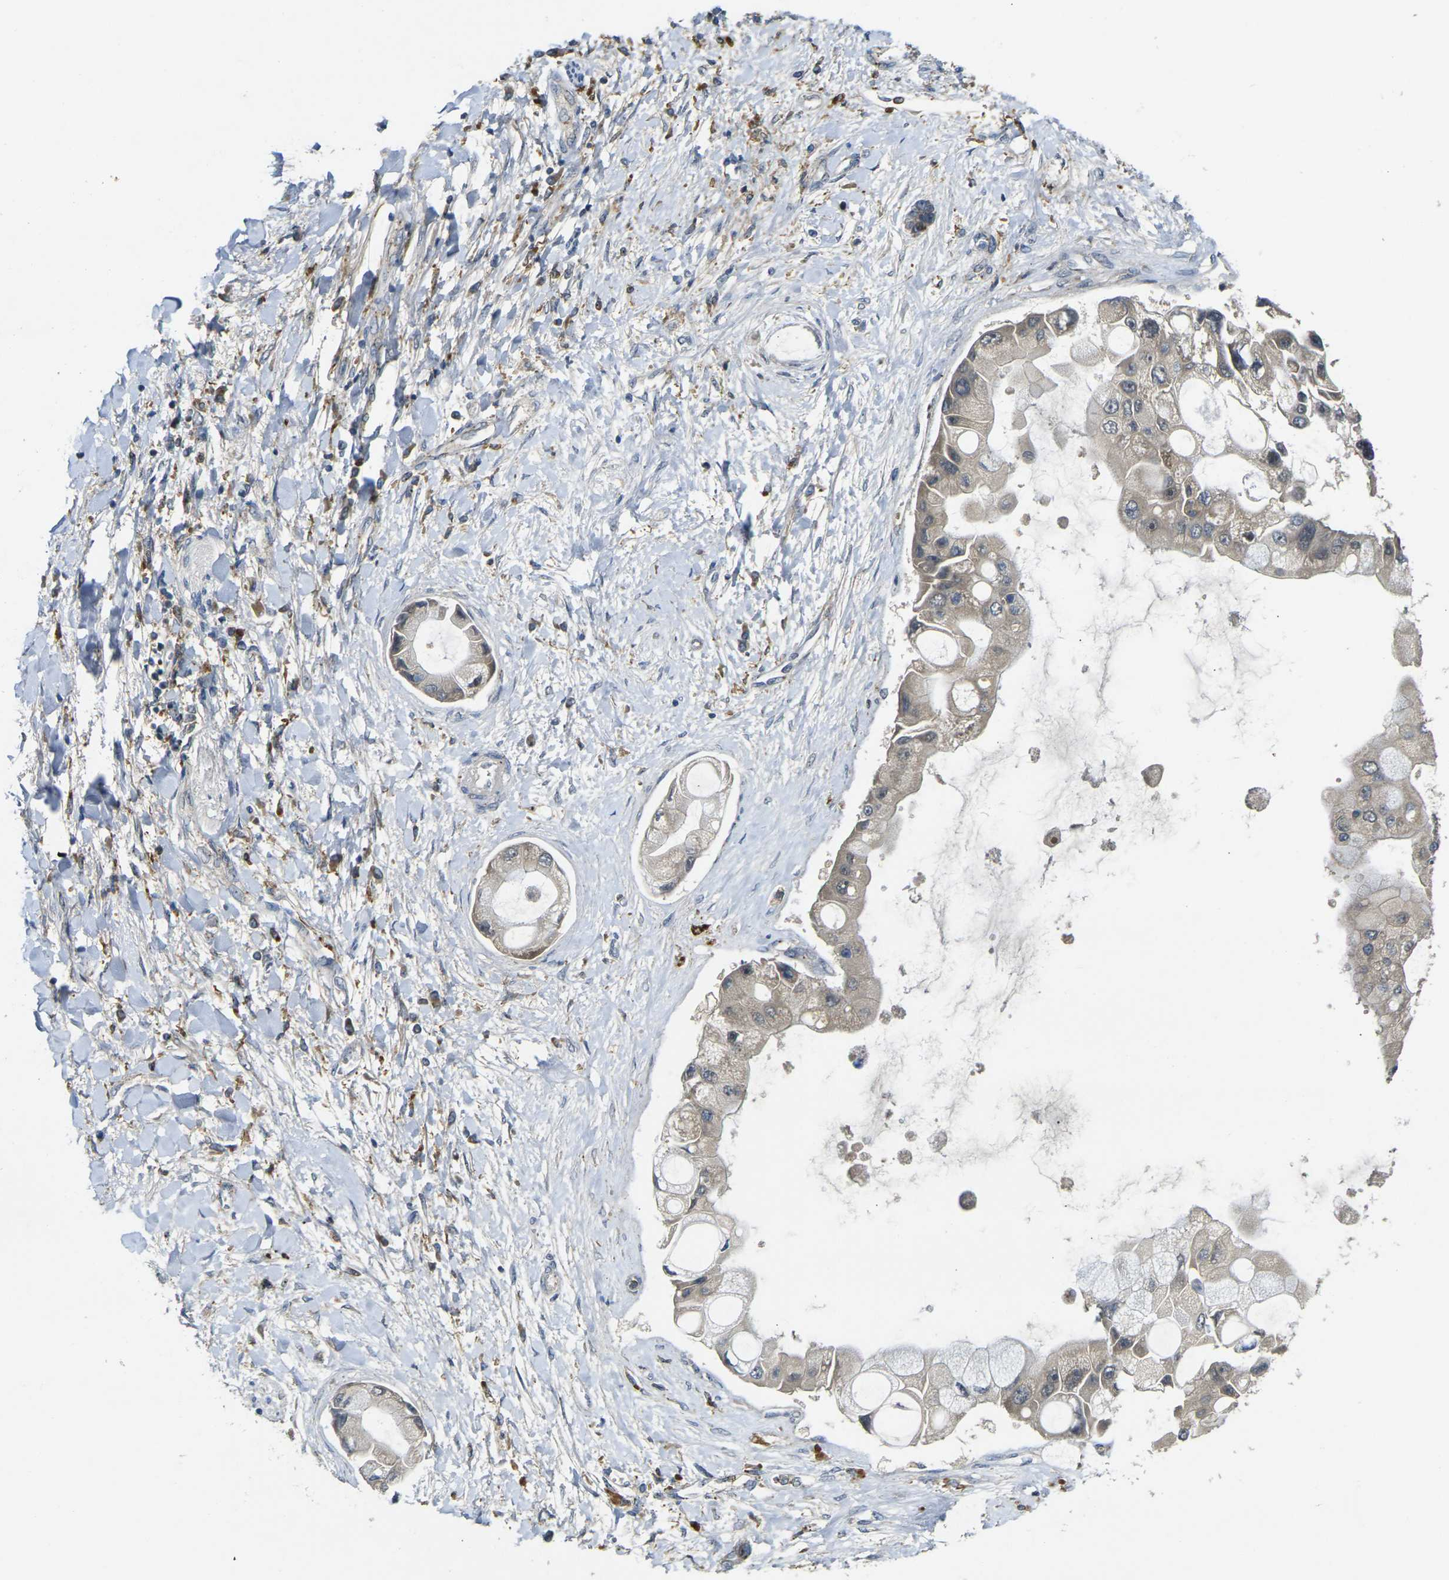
{"staining": {"intensity": "weak", "quantity": ">75%", "location": "cytoplasmic/membranous"}, "tissue": "liver cancer", "cell_type": "Tumor cells", "image_type": "cancer", "snomed": [{"axis": "morphology", "description": "Cholangiocarcinoma"}, {"axis": "topography", "description": "Liver"}], "caption": "A micrograph showing weak cytoplasmic/membranous expression in about >75% of tumor cells in liver cancer, as visualized by brown immunohistochemical staining.", "gene": "PIGL", "patient": {"sex": "male", "age": 50}}